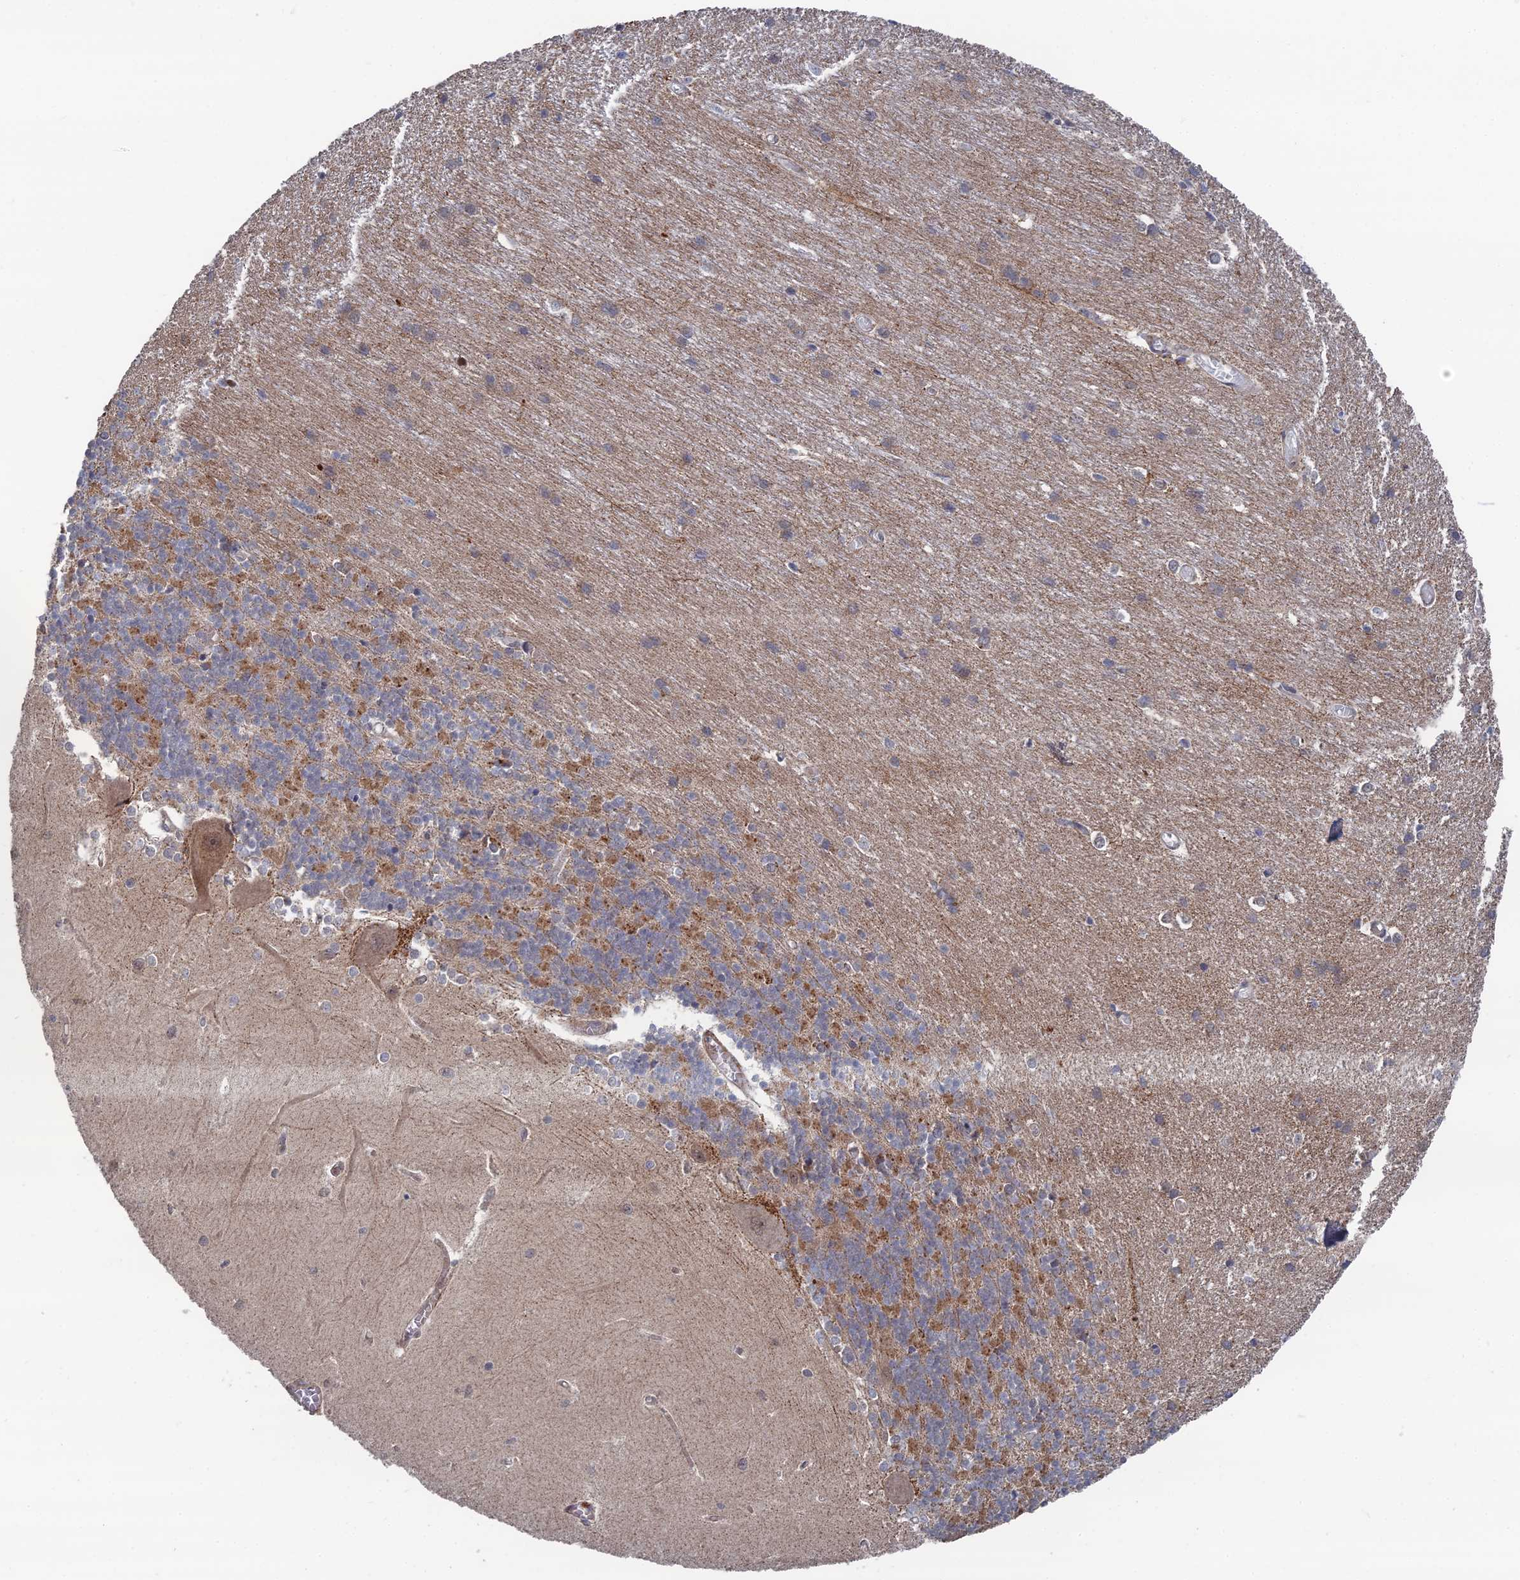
{"staining": {"intensity": "moderate", "quantity": "<25%", "location": "cytoplasmic/membranous"}, "tissue": "cerebellum", "cell_type": "Cells in granular layer", "image_type": "normal", "snomed": [{"axis": "morphology", "description": "Normal tissue, NOS"}, {"axis": "topography", "description": "Cerebellum"}], "caption": "IHC staining of unremarkable cerebellum, which shows low levels of moderate cytoplasmic/membranous positivity in approximately <25% of cells in granular layer indicating moderate cytoplasmic/membranous protein expression. The staining was performed using DAB (brown) for protein detection and nuclei were counterstained in hematoxylin (blue).", "gene": "GTF2IRD1", "patient": {"sex": "male", "age": 37}}